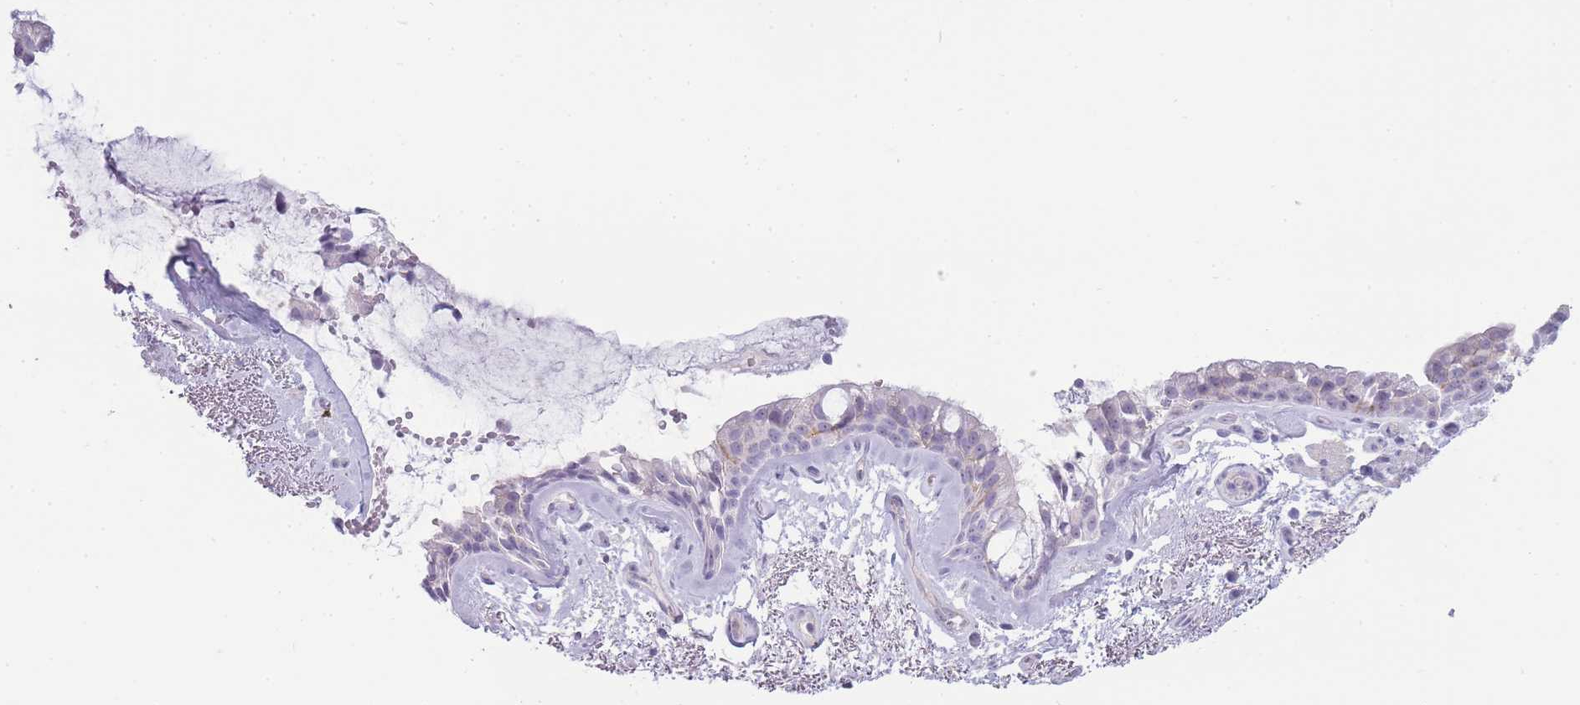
{"staining": {"intensity": "negative", "quantity": "none", "location": "none"}, "tissue": "bronchus", "cell_type": "Respiratory epithelial cells", "image_type": "normal", "snomed": [{"axis": "morphology", "description": "Normal tissue, NOS"}, {"axis": "topography", "description": "Cartilage tissue"}, {"axis": "topography", "description": "Bronchus"}], "caption": "DAB (3,3'-diaminobenzidine) immunohistochemical staining of normal bronchus shows no significant staining in respiratory epithelial cells.", "gene": "UTP14A", "patient": {"sex": "female", "age": 66}}